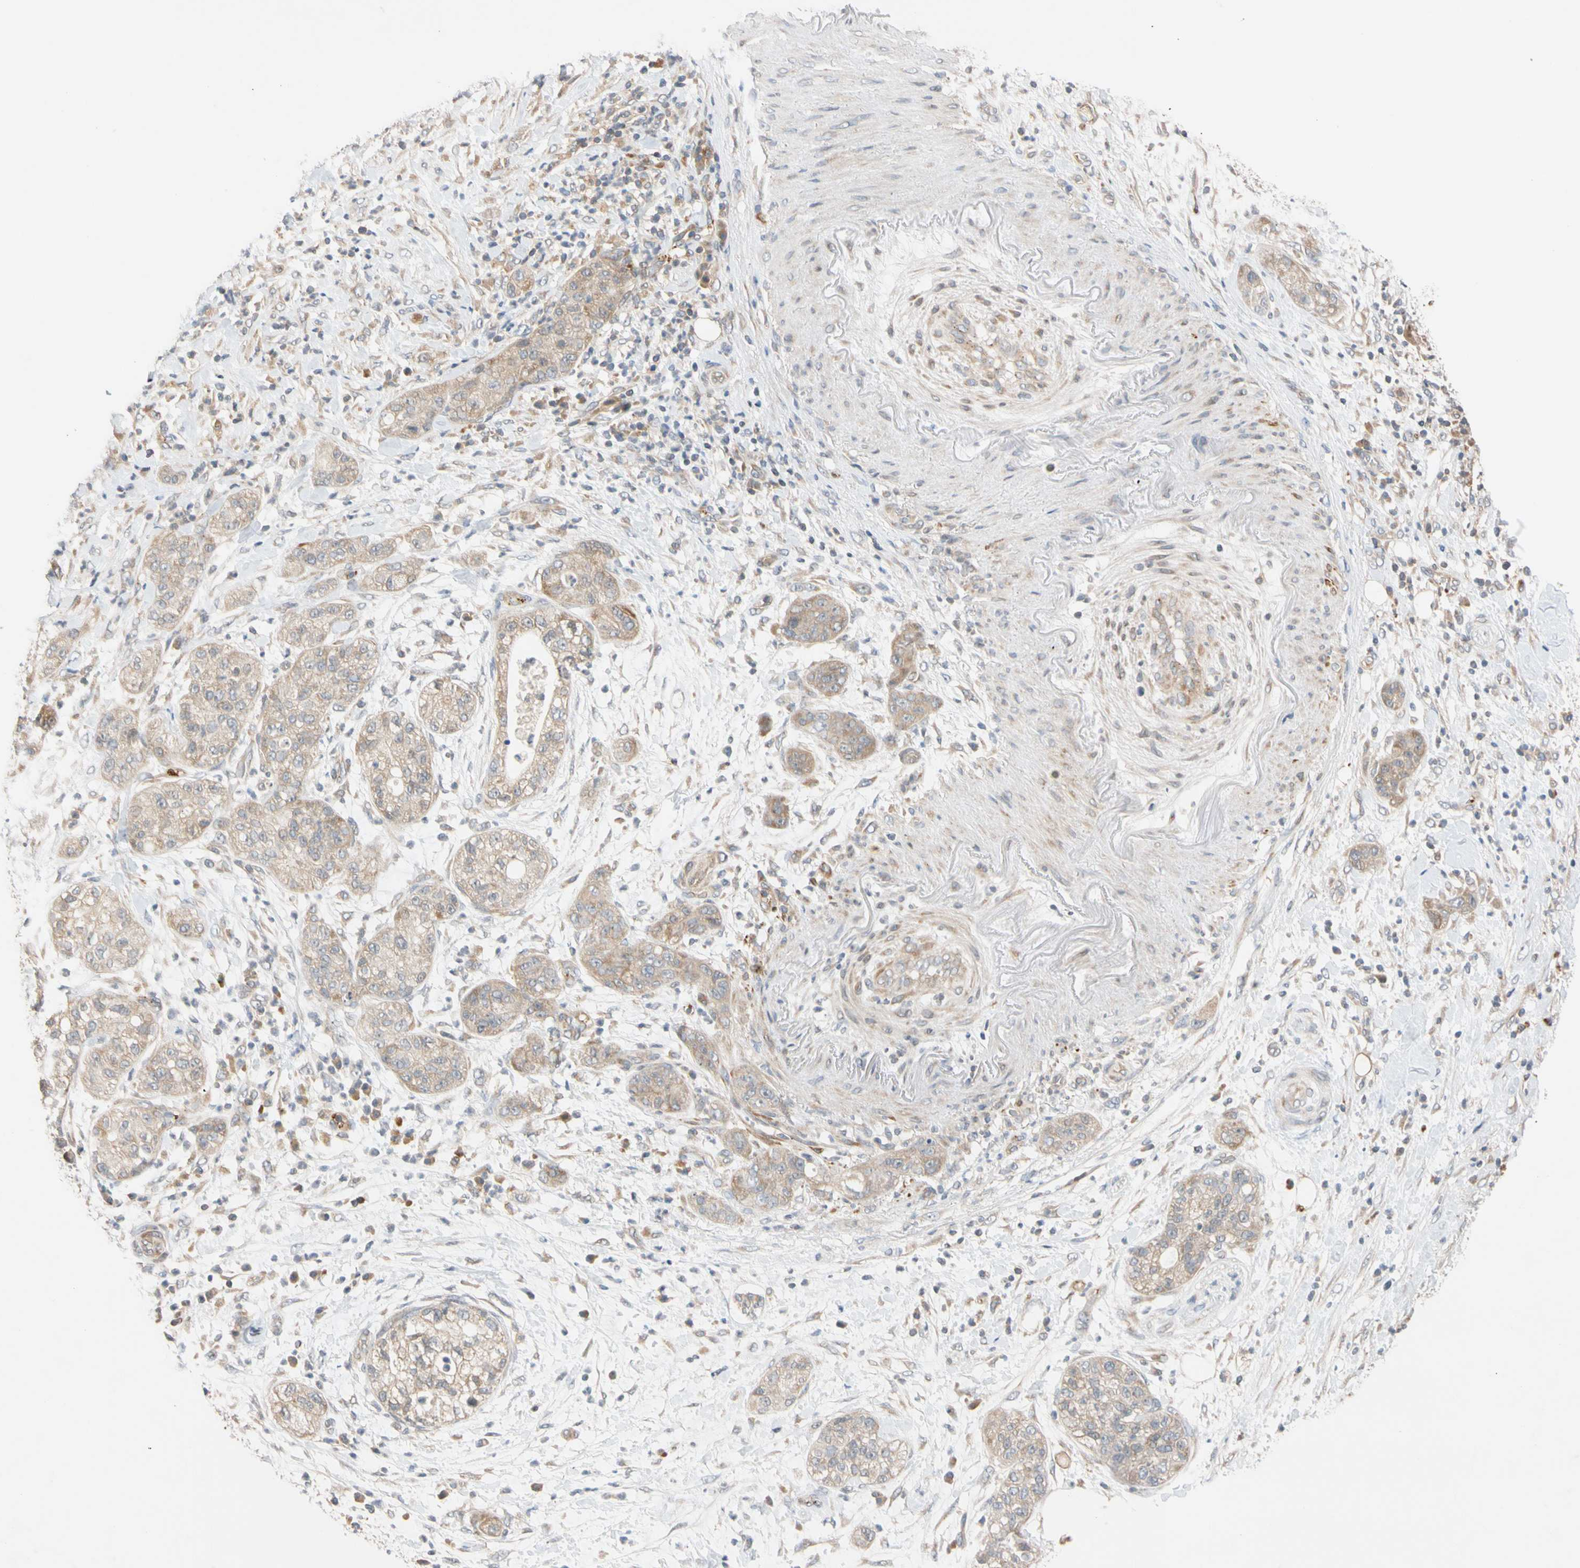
{"staining": {"intensity": "weak", "quantity": ">75%", "location": "cytoplasmic/membranous"}, "tissue": "pancreatic cancer", "cell_type": "Tumor cells", "image_type": "cancer", "snomed": [{"axis": "morphology", "description": "Adenocarcinoma, NOS"}, {"axis": "topography", "description": "Pancreas"}], "caption": "Pancreatic cancer tissue reveals weak cytoplasmic/membranous staining in approximately >75% of tumor cells Immunohistochemistry (ihc) stains the protein of interest in brown and the nuclei are stained blue.", "gene": "CNST", "patient": {"sex": "female", "age": 78}}